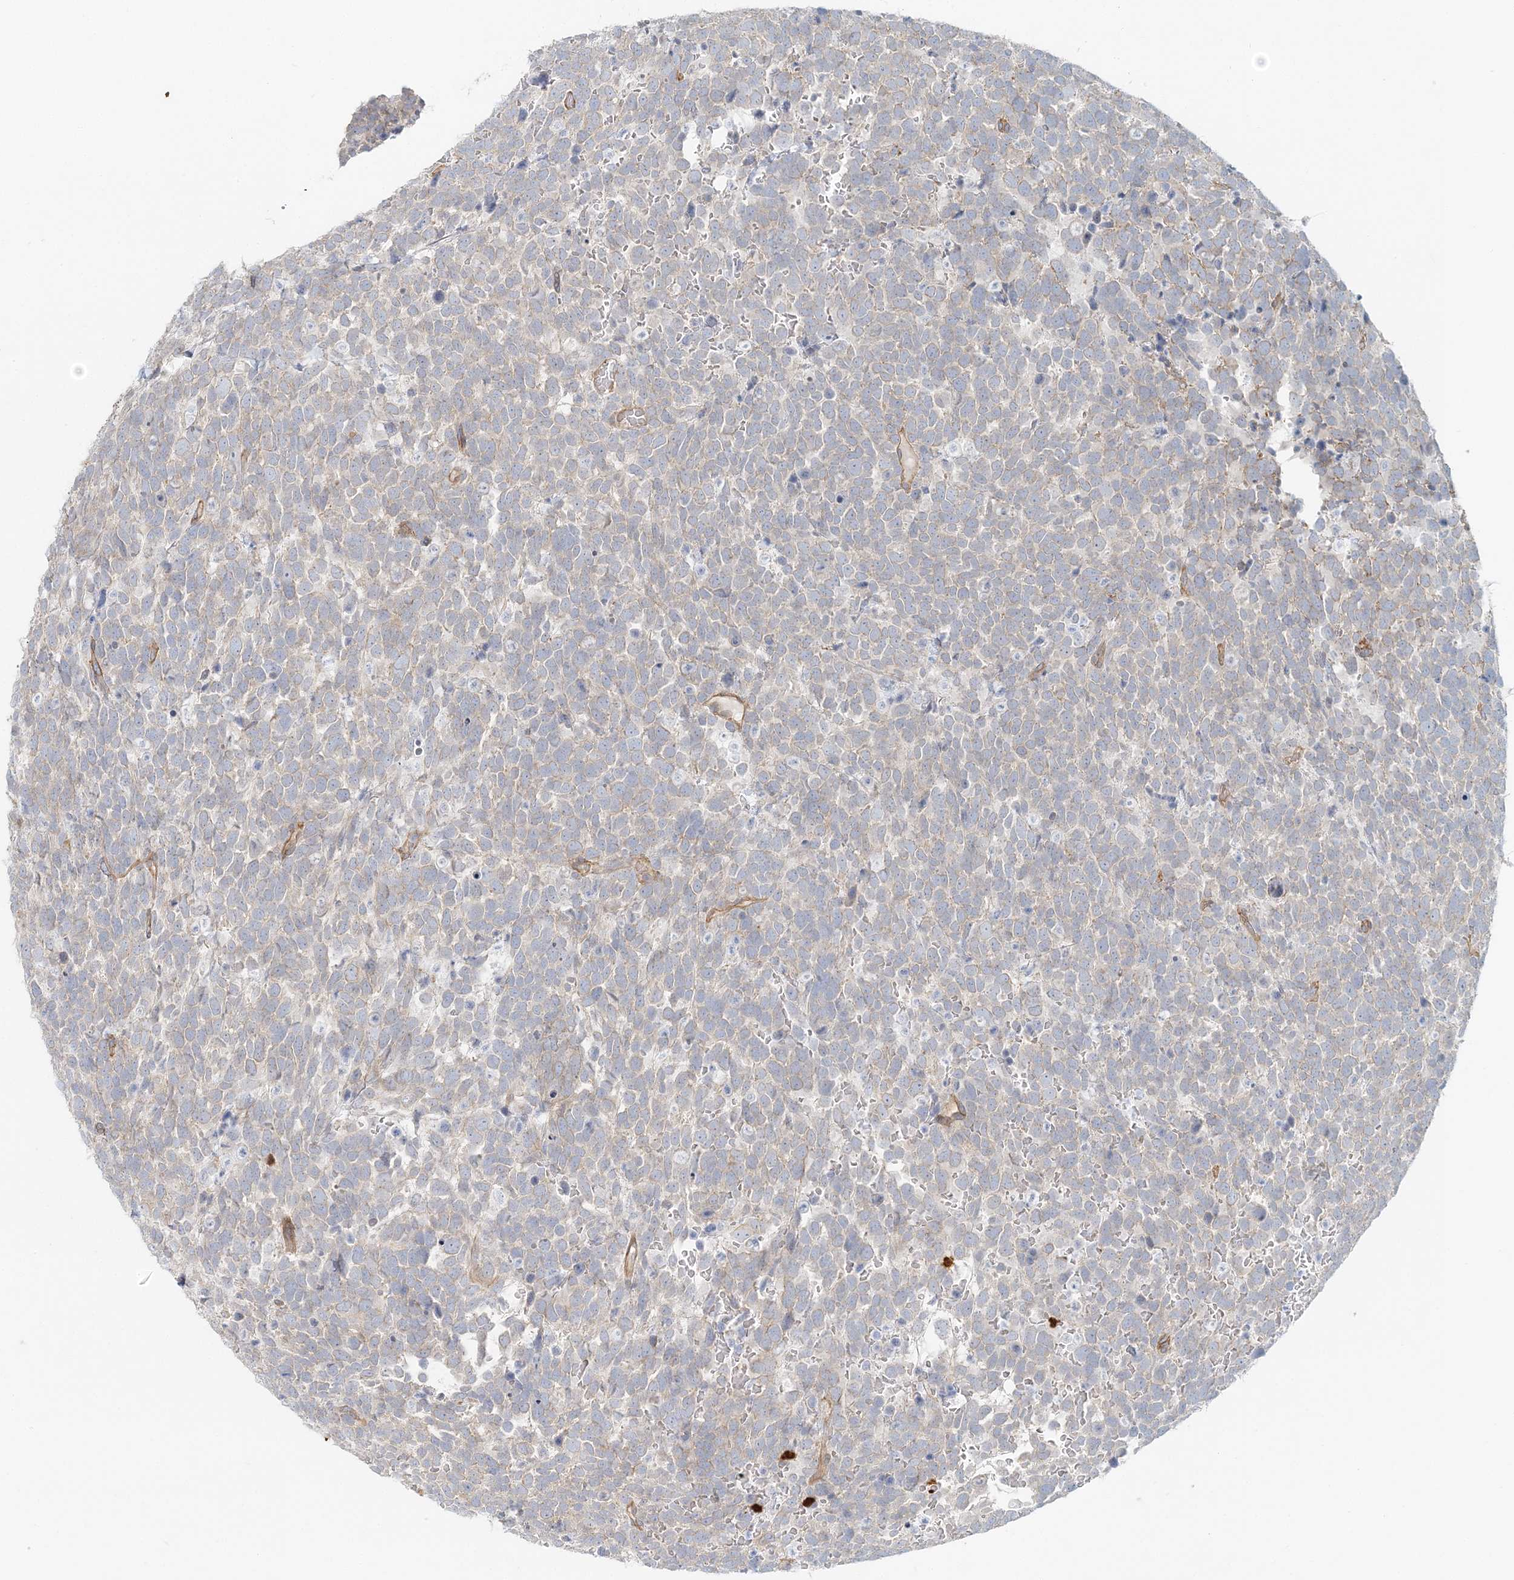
{"staining": {"intensity": "negative", "quantity": "none", "location": "none"}, "tissue": "urothelial cancer", "cell_type": "Tumor cells", "image_type": "cancer", "snomed": [{"axis": "morphology", "description": "Urothelial carcinoma, High grade"}, {"axis": "topography", "description": "Urinary bladder"}], "caption": "This is an immunohistochemistry (IHC) photomicrograph of human urothelial cancer. There is no expression in tumor cells.", "gene": "DNAH1", "patient": {"sex": "female", "age": 82}}